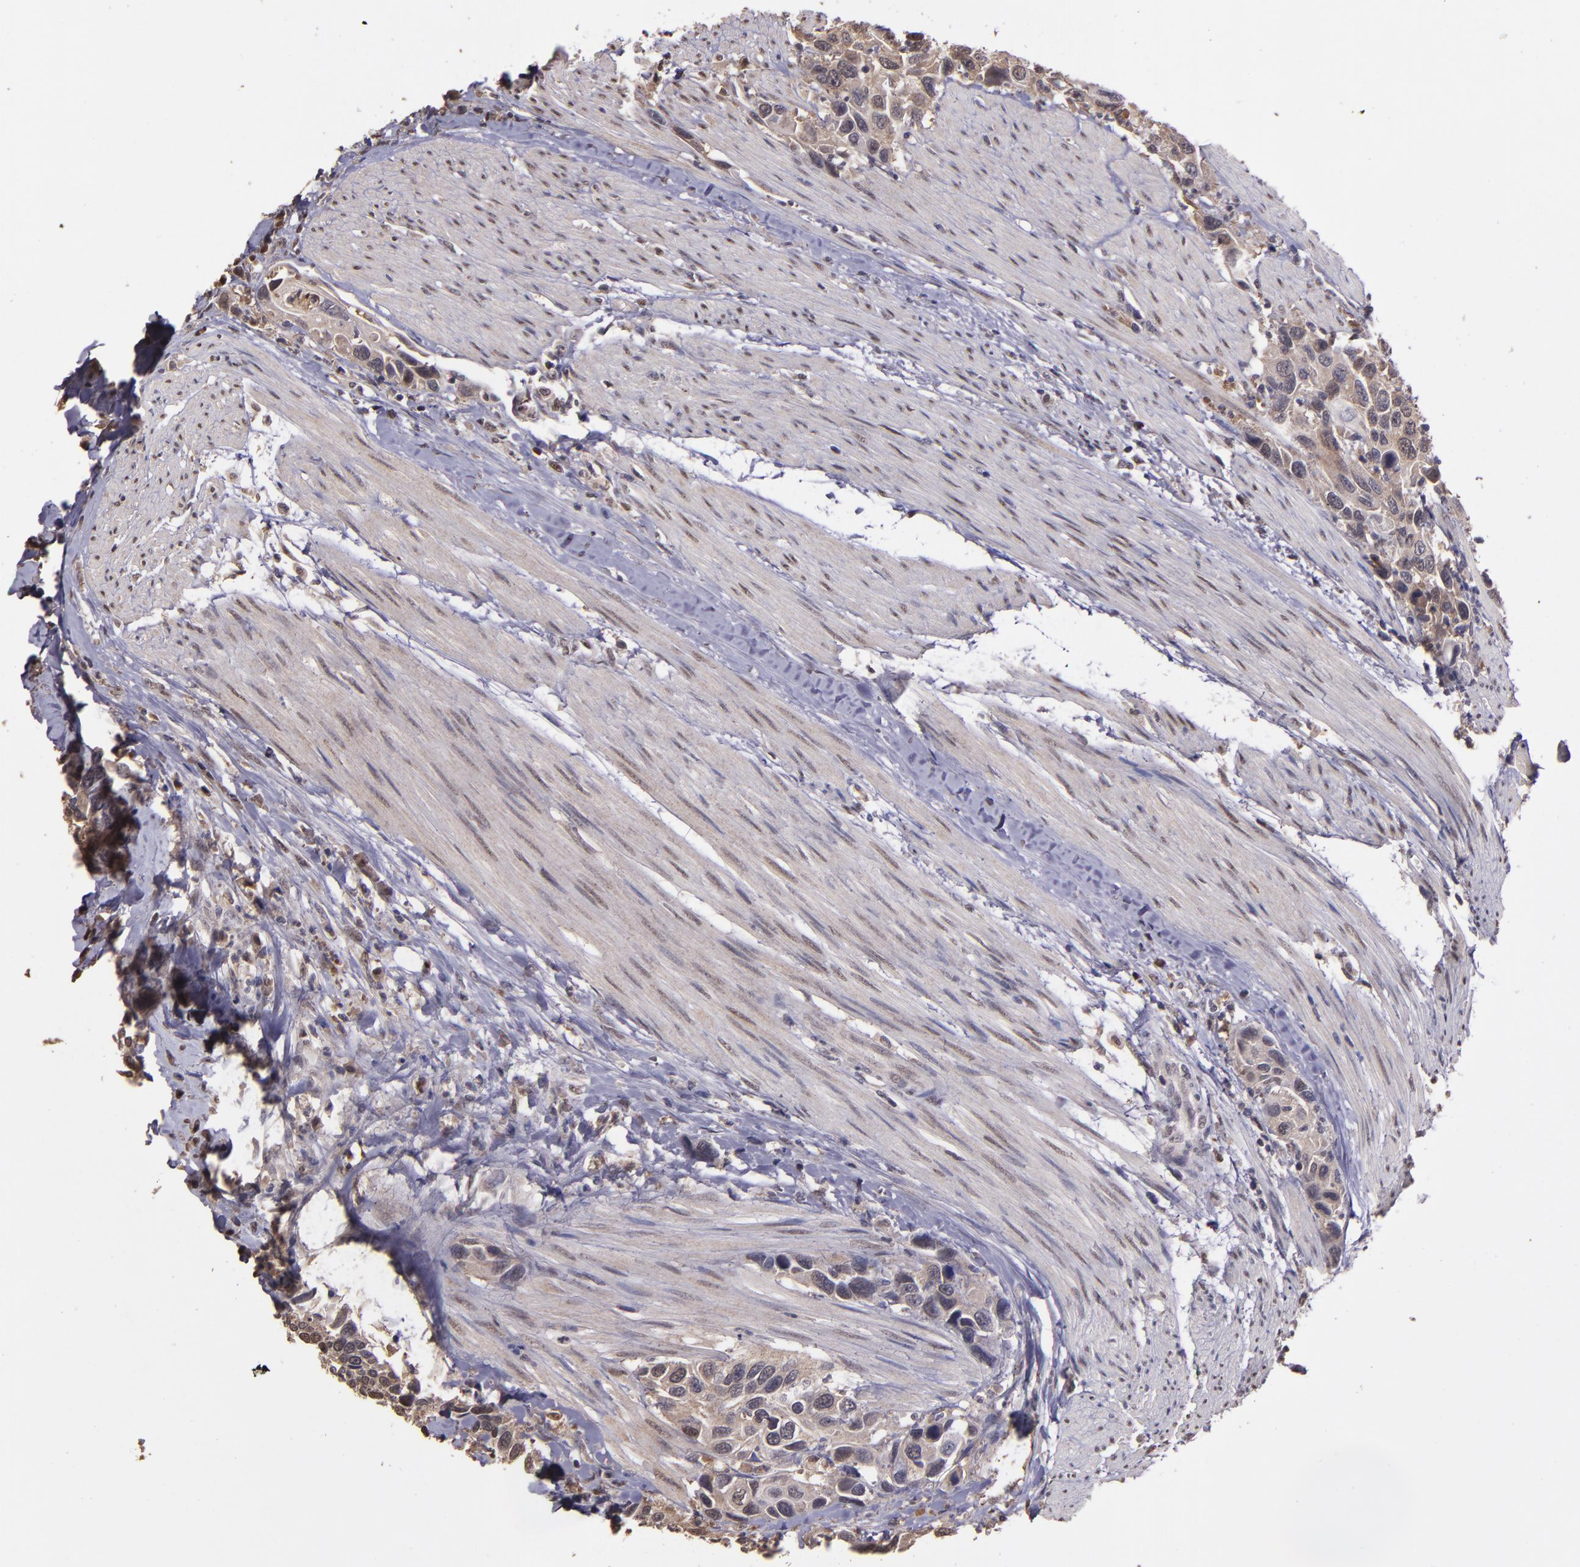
{"staining": {"intensity": "weak", "quantity": "25%-75%", "location": "cytoplasmic/membranous,nuclear"}, "tissue": "urothelial cancer", "cell_type": "Tumor cells", "image_type": "cancer", "snomed": [{"axis": "morphology", "description": "Urothelial carcinoma, High grade"}, {"axis": "topography", "description": "Urinary bladder"}], "caption": "Urothelial carcinoma (high-grade) stained for a protein (brown) displays weak cytoplasmic/membranous and nuclear positive positivity in about 25%-75% of tumor cells.", "gene": "SERPINF2", "patient": {"sex": "male", "age": 66}}